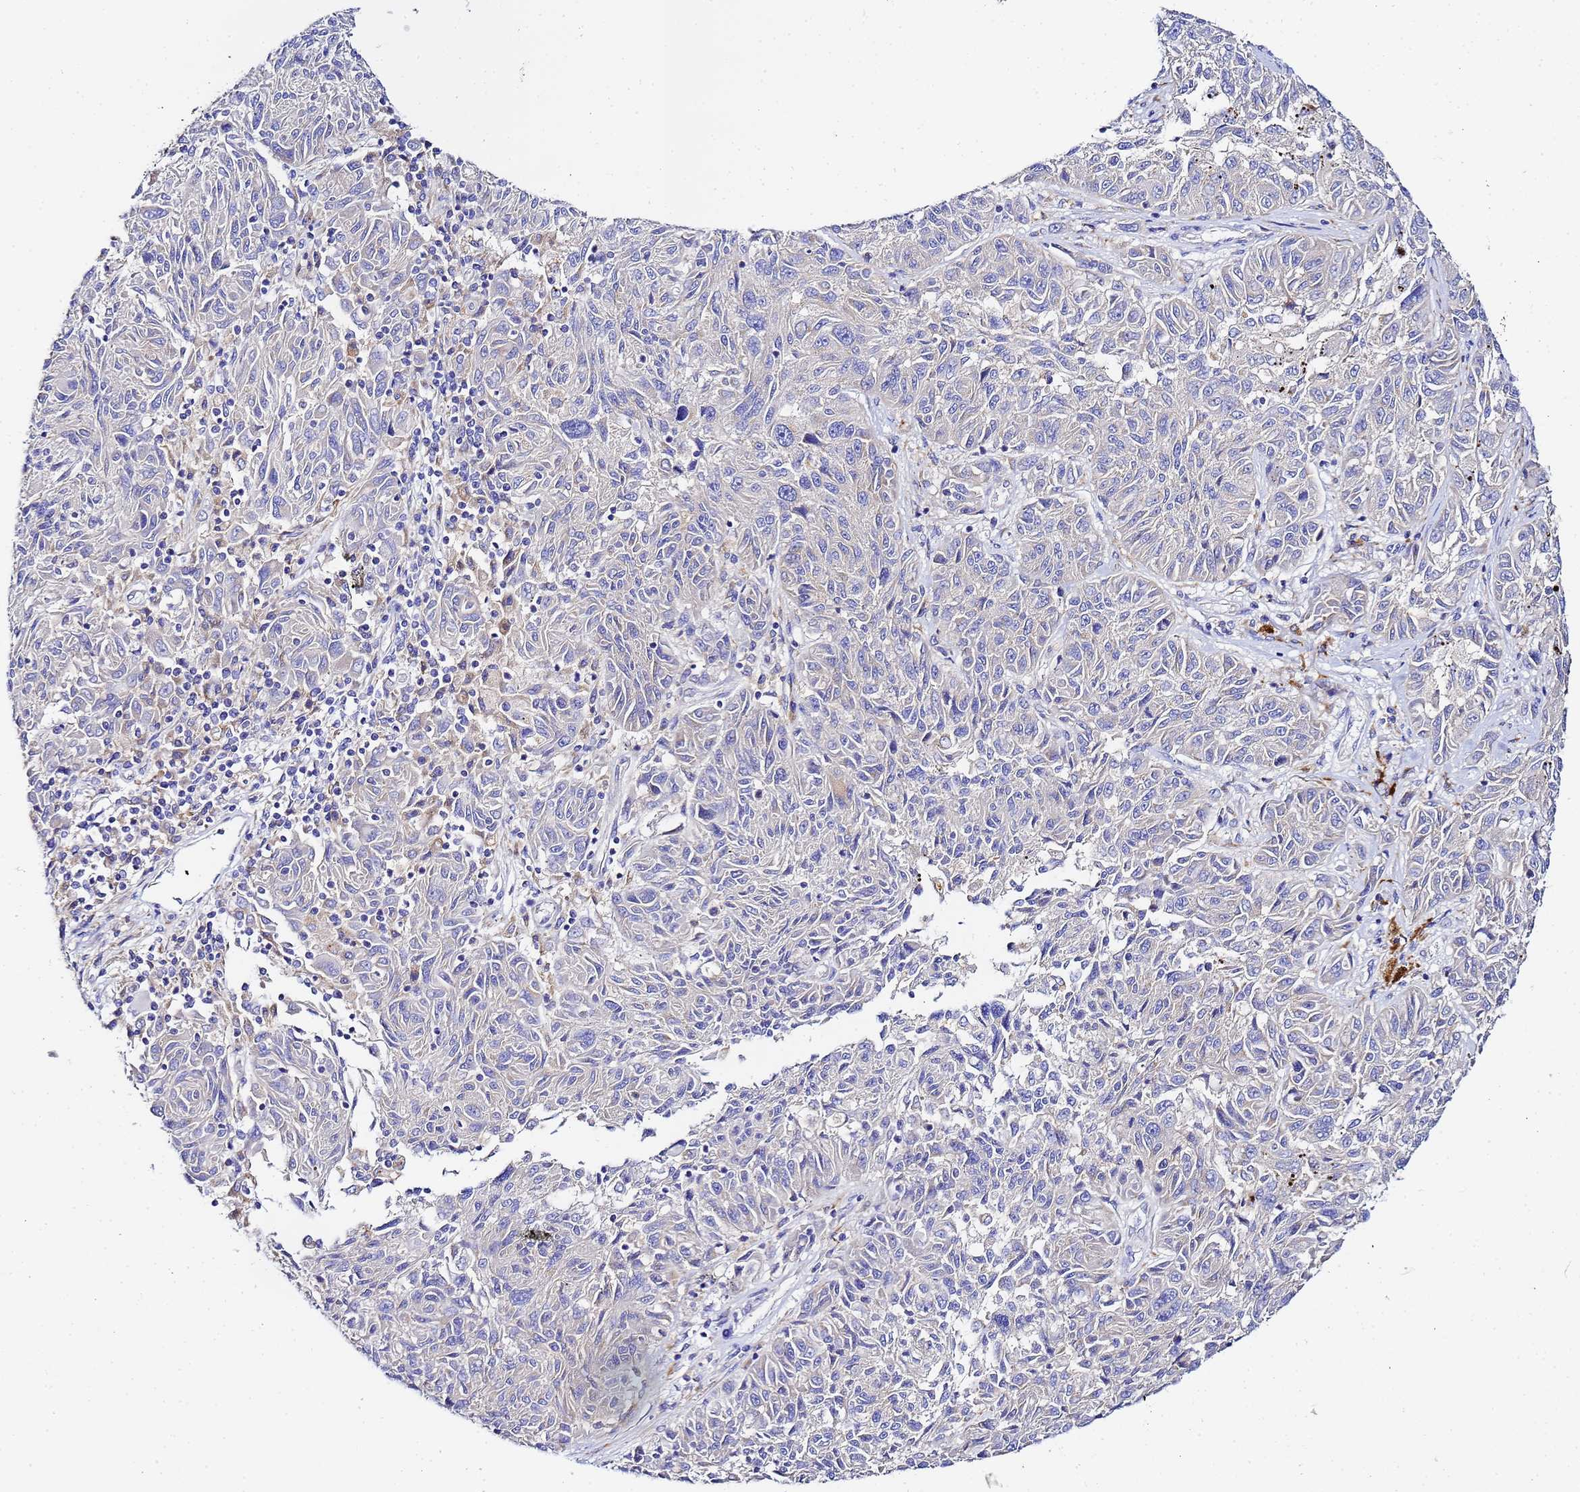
{"staining": {"intensity": "negative", "quantity": "none", "location": "none"}, "tissue": "melanoma", "cell_type": "Tumor cells", "image_type": "cancer", "snomed": [{"axis": "morphology", "description": "Malignant melanoma, NOS"}, {"axis": "topography", "description": "Skin"}], "caption": "DAB immunohistochemical staining of malignant melanoma exhibits no significant expression in tumor cells.", "gene": "VTI1B", "patient": {"sex": "male", "age": 53}}